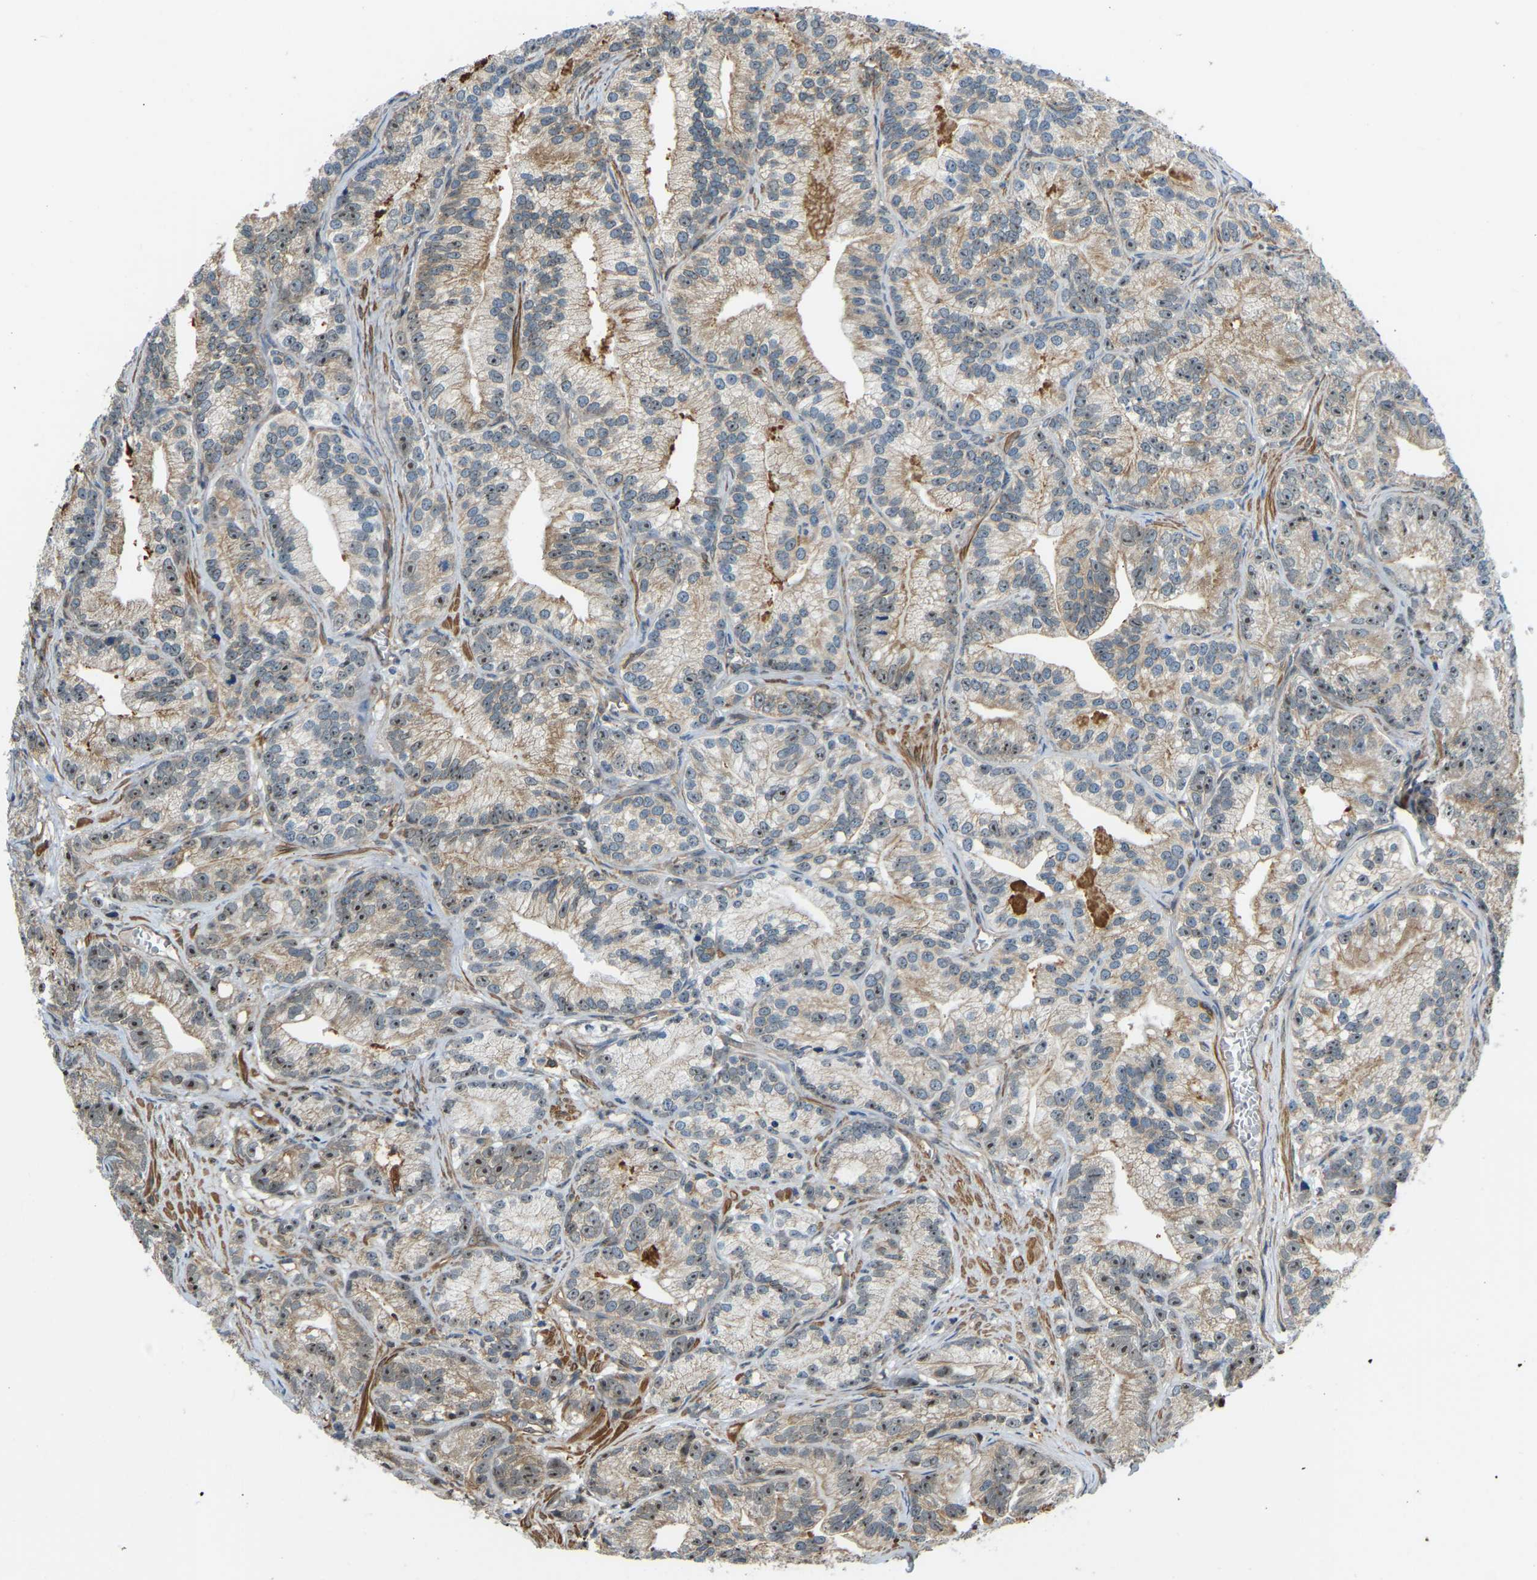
{"staining": {"intensity": "moderate", "quantity": "25%-75%", "location": "nuclear"}, "tissue": "prostate cancer", "cell_type": "Tumor cells", "image_type": "cancer", "snomed": [{"axis": "morphology", "description": "Adenocarcinoma, Low grade"}, {"axis": "topography", "description": "Prostate"}], "caption": "There is medium levels of moderate nuclear staining in tumor cells of low-grade adenocarcinoma (prostate), as demonstrated by immunohistochemical staining (brown color).", "gene": "OS9", "patient": {"sex": "male", "age": 89}}